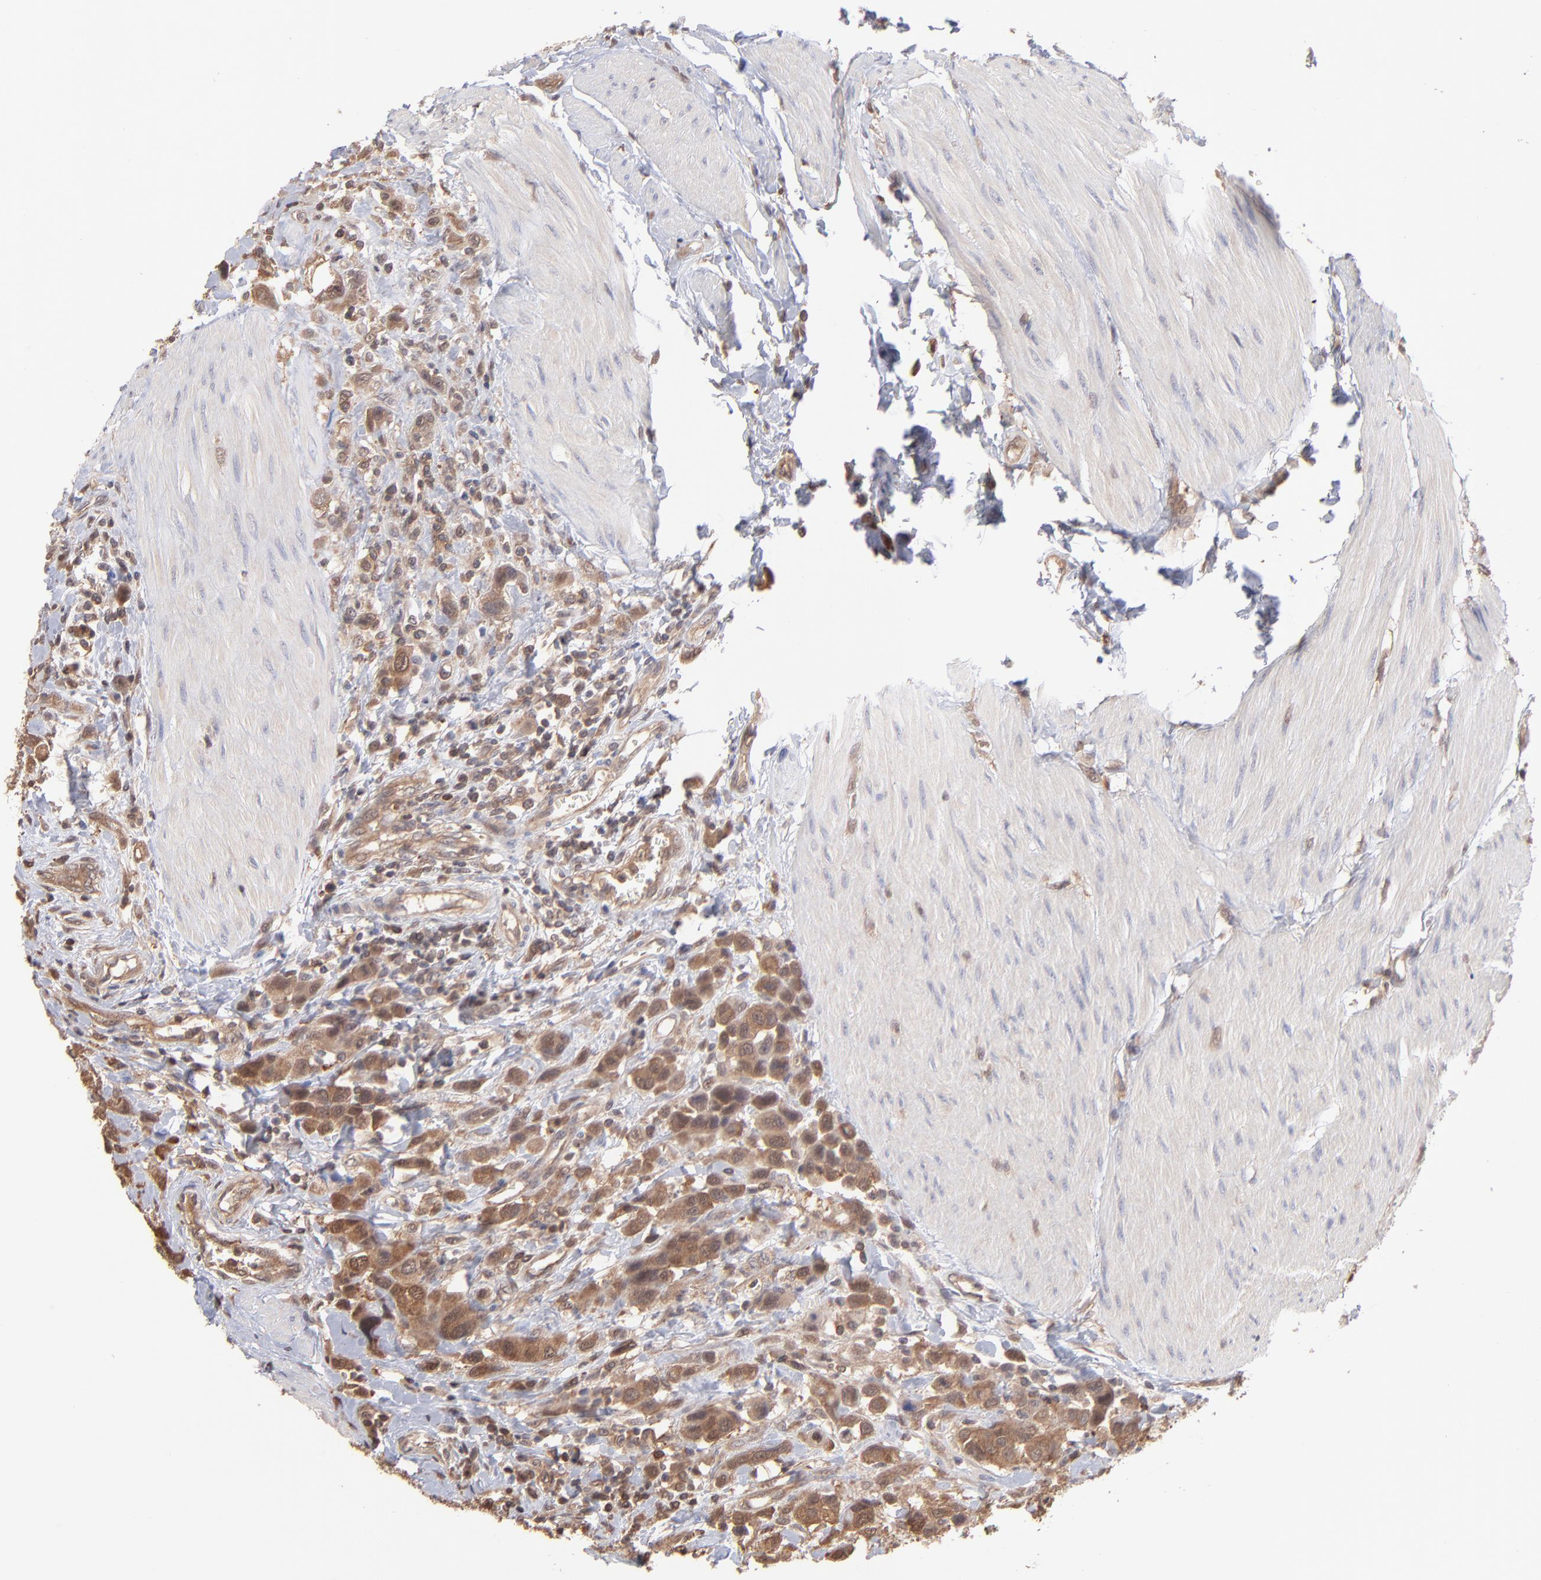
{"staining": {"intensity": "strong", "quantity": ">75%", "location": "cytoplasmic/membranous"}, "tissue": "urothelial cancer", "cell_type": "Tumor cells", "image_type": "cancer", "snomed": [{"axis": "morphology", "description": "Urothelial carcinoma, High grade"}, {"axis": "topography", "description": "Urinary bladder"}], "caption": "Human high-grade urothelial carcinoma stained with a brown dye displays strong cytoplasmic/membranous positive positivity in approximately >75% of tumor cells.", "gene": "MAP2K2", "patient": {"sex": "male", "age": 50}}